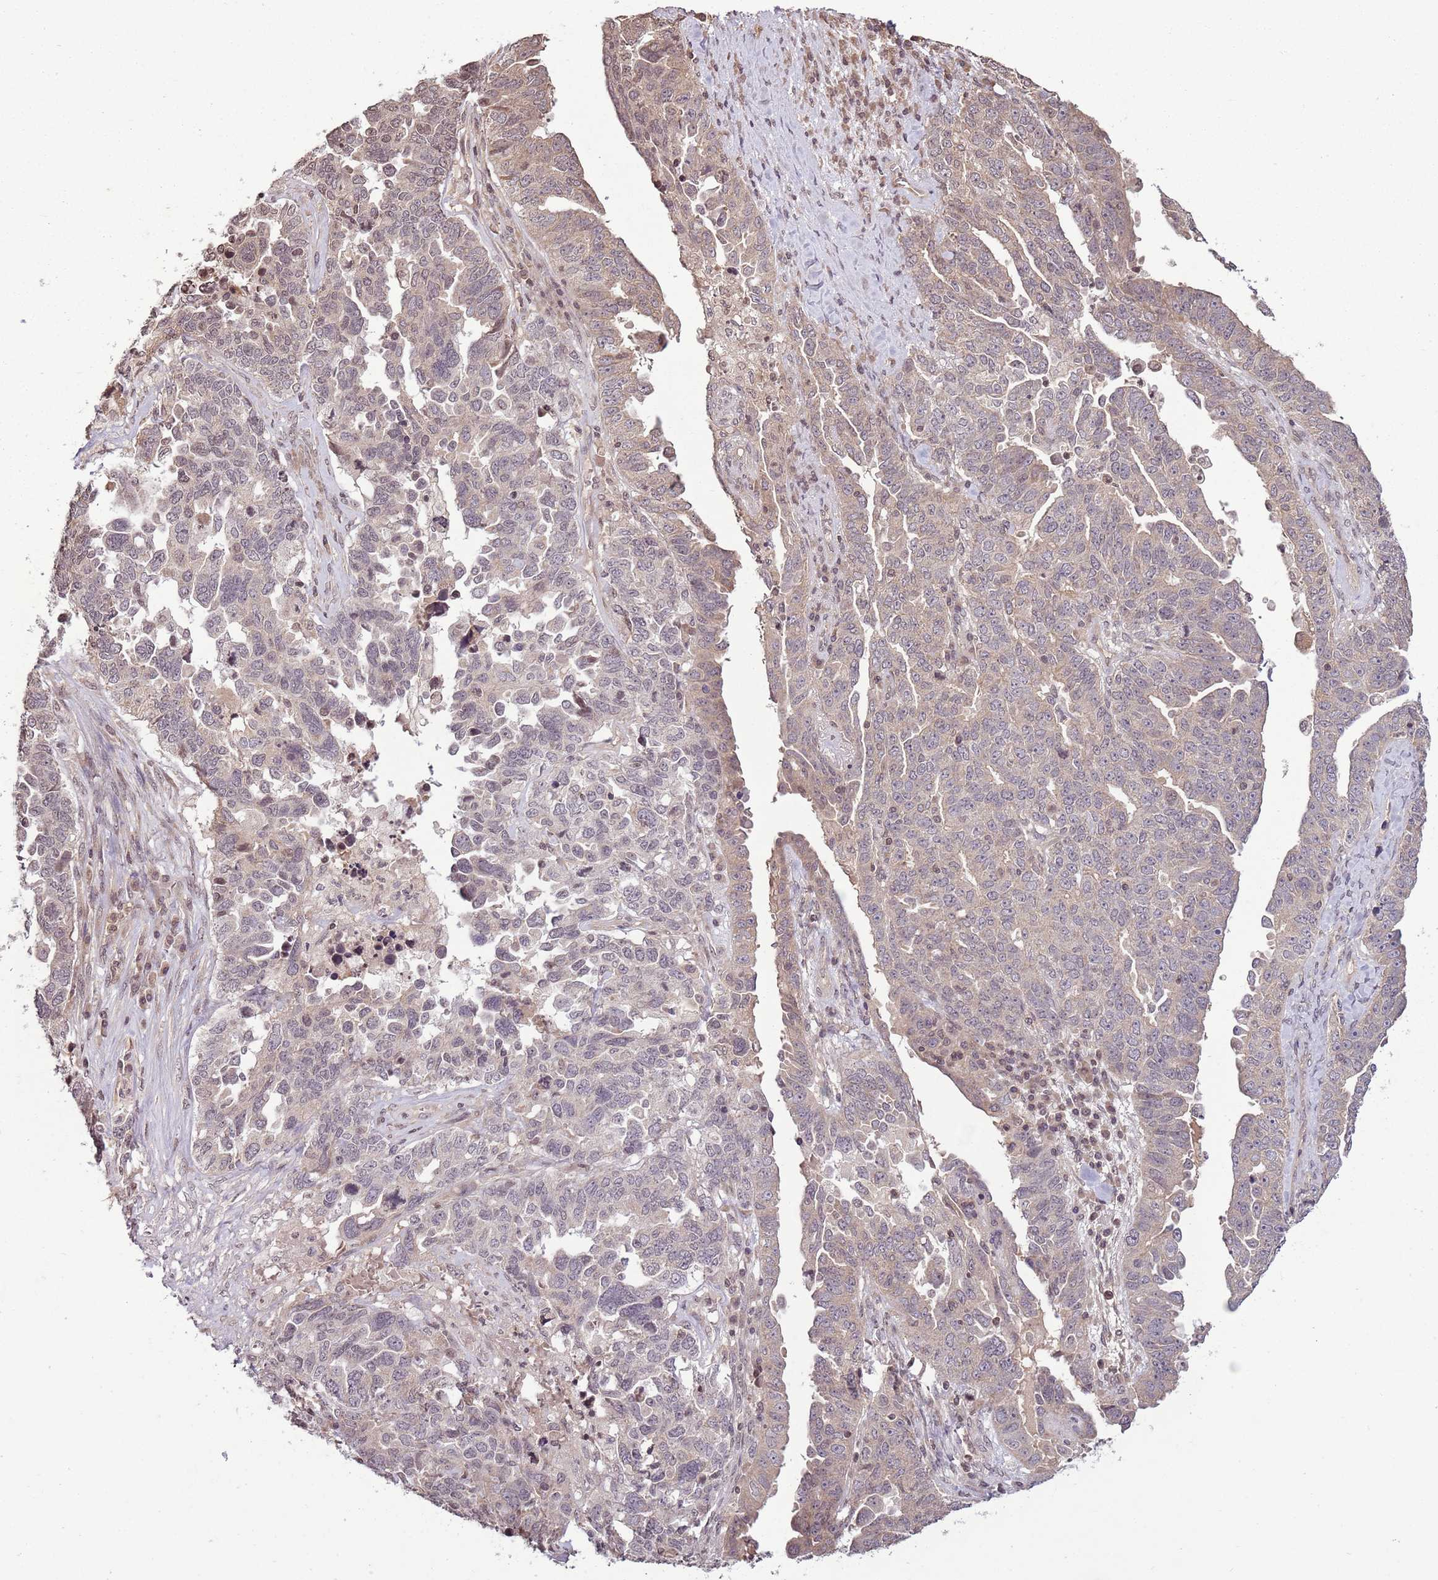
{"staining": {"intensity": "weak", "quantity": "<25%", "location": "cytoplasmic/membranous,nuclear"}, "tissue": "ovarian cancer", "cell_type": "Tumor cells", "image_type": "cancer", "snomed": [{"axis": "morphology", "description": "Carcinoma, endometroid"}, {"axis": "topography", "description": "Ovary"}], "caption": "IHC image of human ovarian cancer (endometroid carcinoma) stained for a protein (brown), which demonstrates no positivity in tumor cells.", "gene": "CAPN9", "patient": {"sex": "female", "age": 62}}